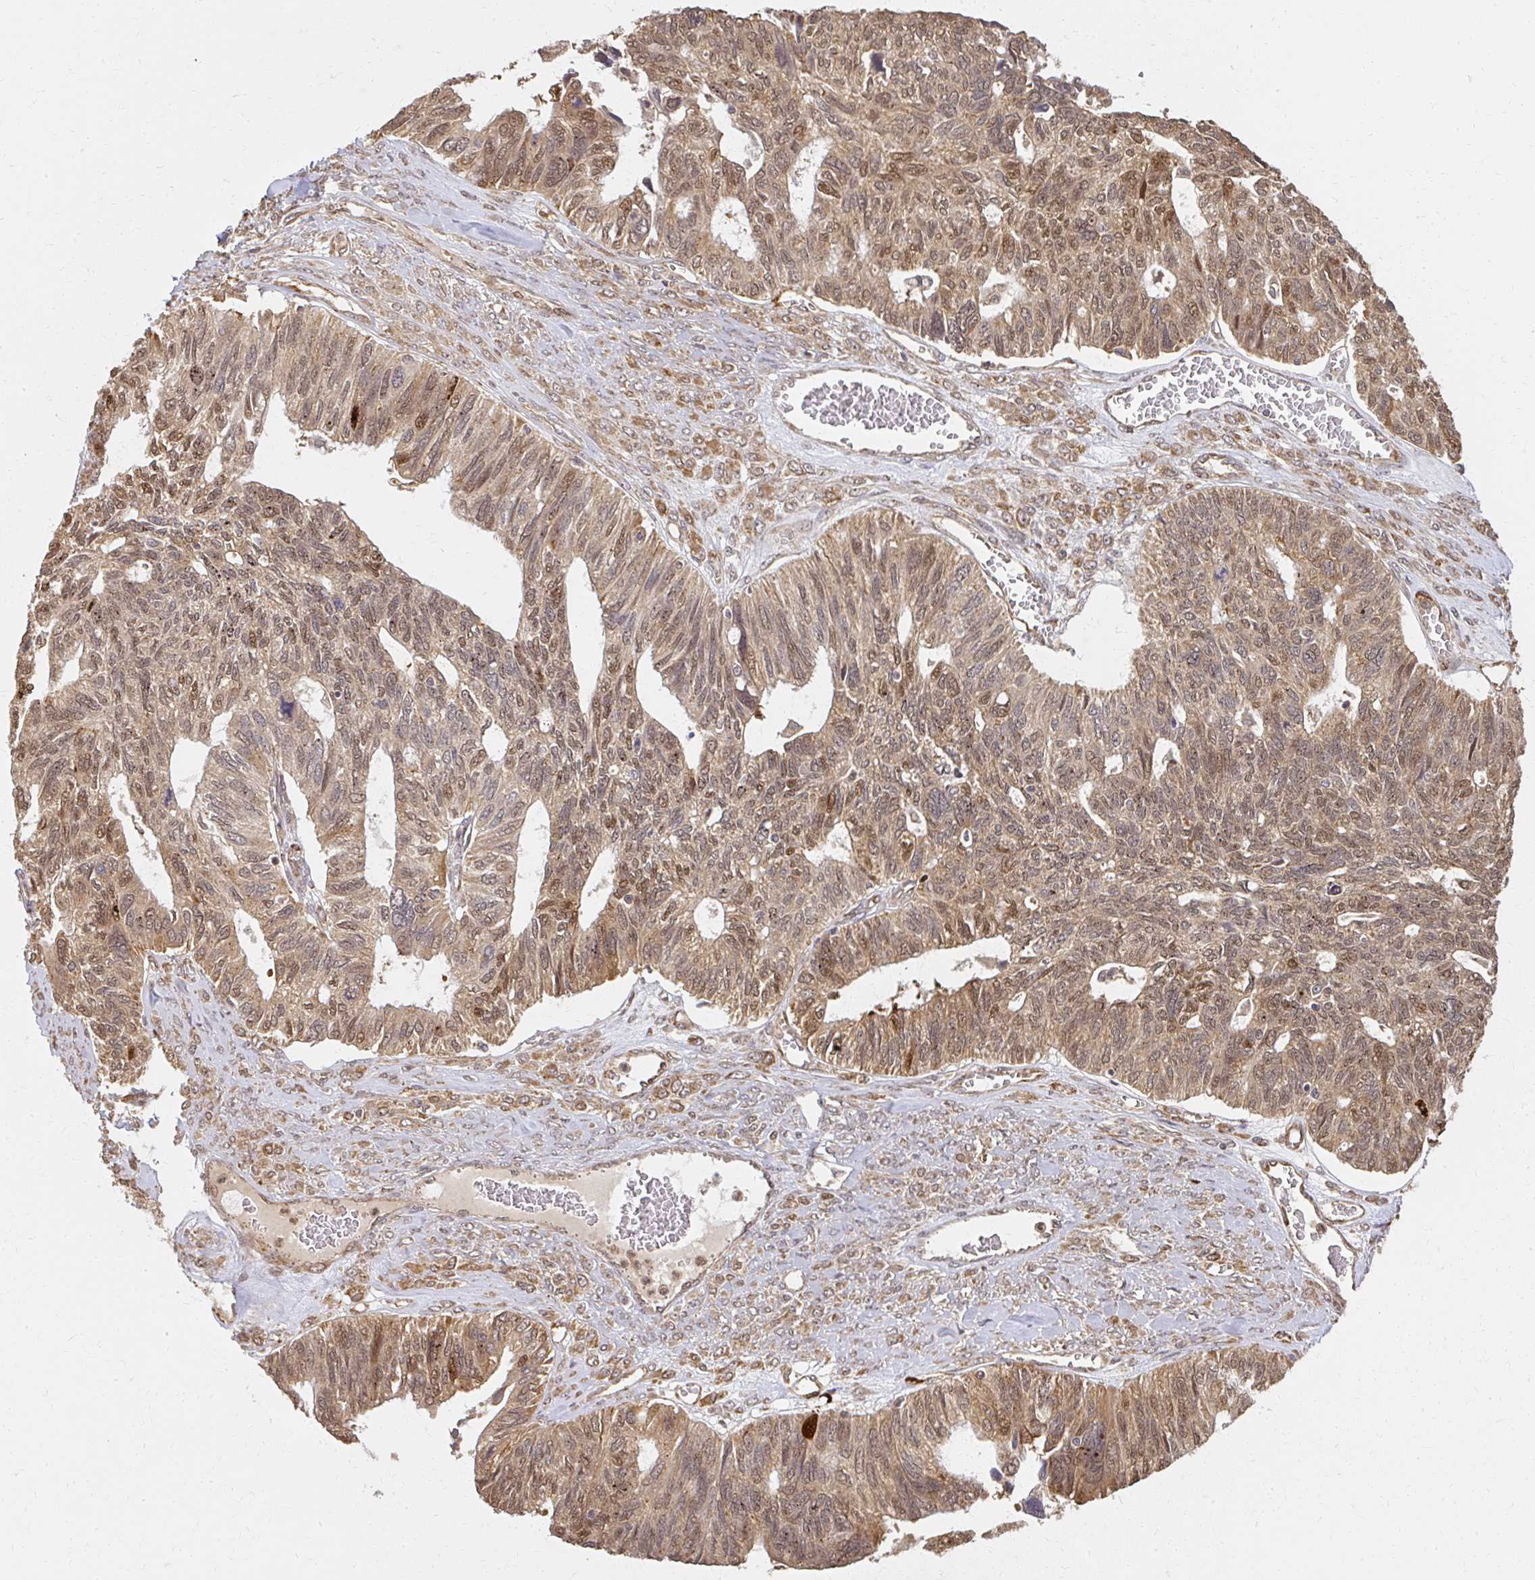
{"staining": {"intensity": "moderate", "quantity": ">75%", "location": "cytoplasmic/membranous,nuclear"}, "tissue": "ovarian cancer", "cell_type": "Tumor cells", "image_type": "cancer", "snomed": [{"axis": "morphology", "description": "Cystadenocarcinoma, serous, NOS"}, {"axis": "topography", "description": "Ovary"}], "caption": "Ovarian cancer (serous cystadenocarcinoma) stained with a brown dye shows moderate cytoplasmic/membranous and nuclear positive expression in about >75% of tumor cells.", "gene": "LARS2", "patient": {"sex": "female", "age": 79}}